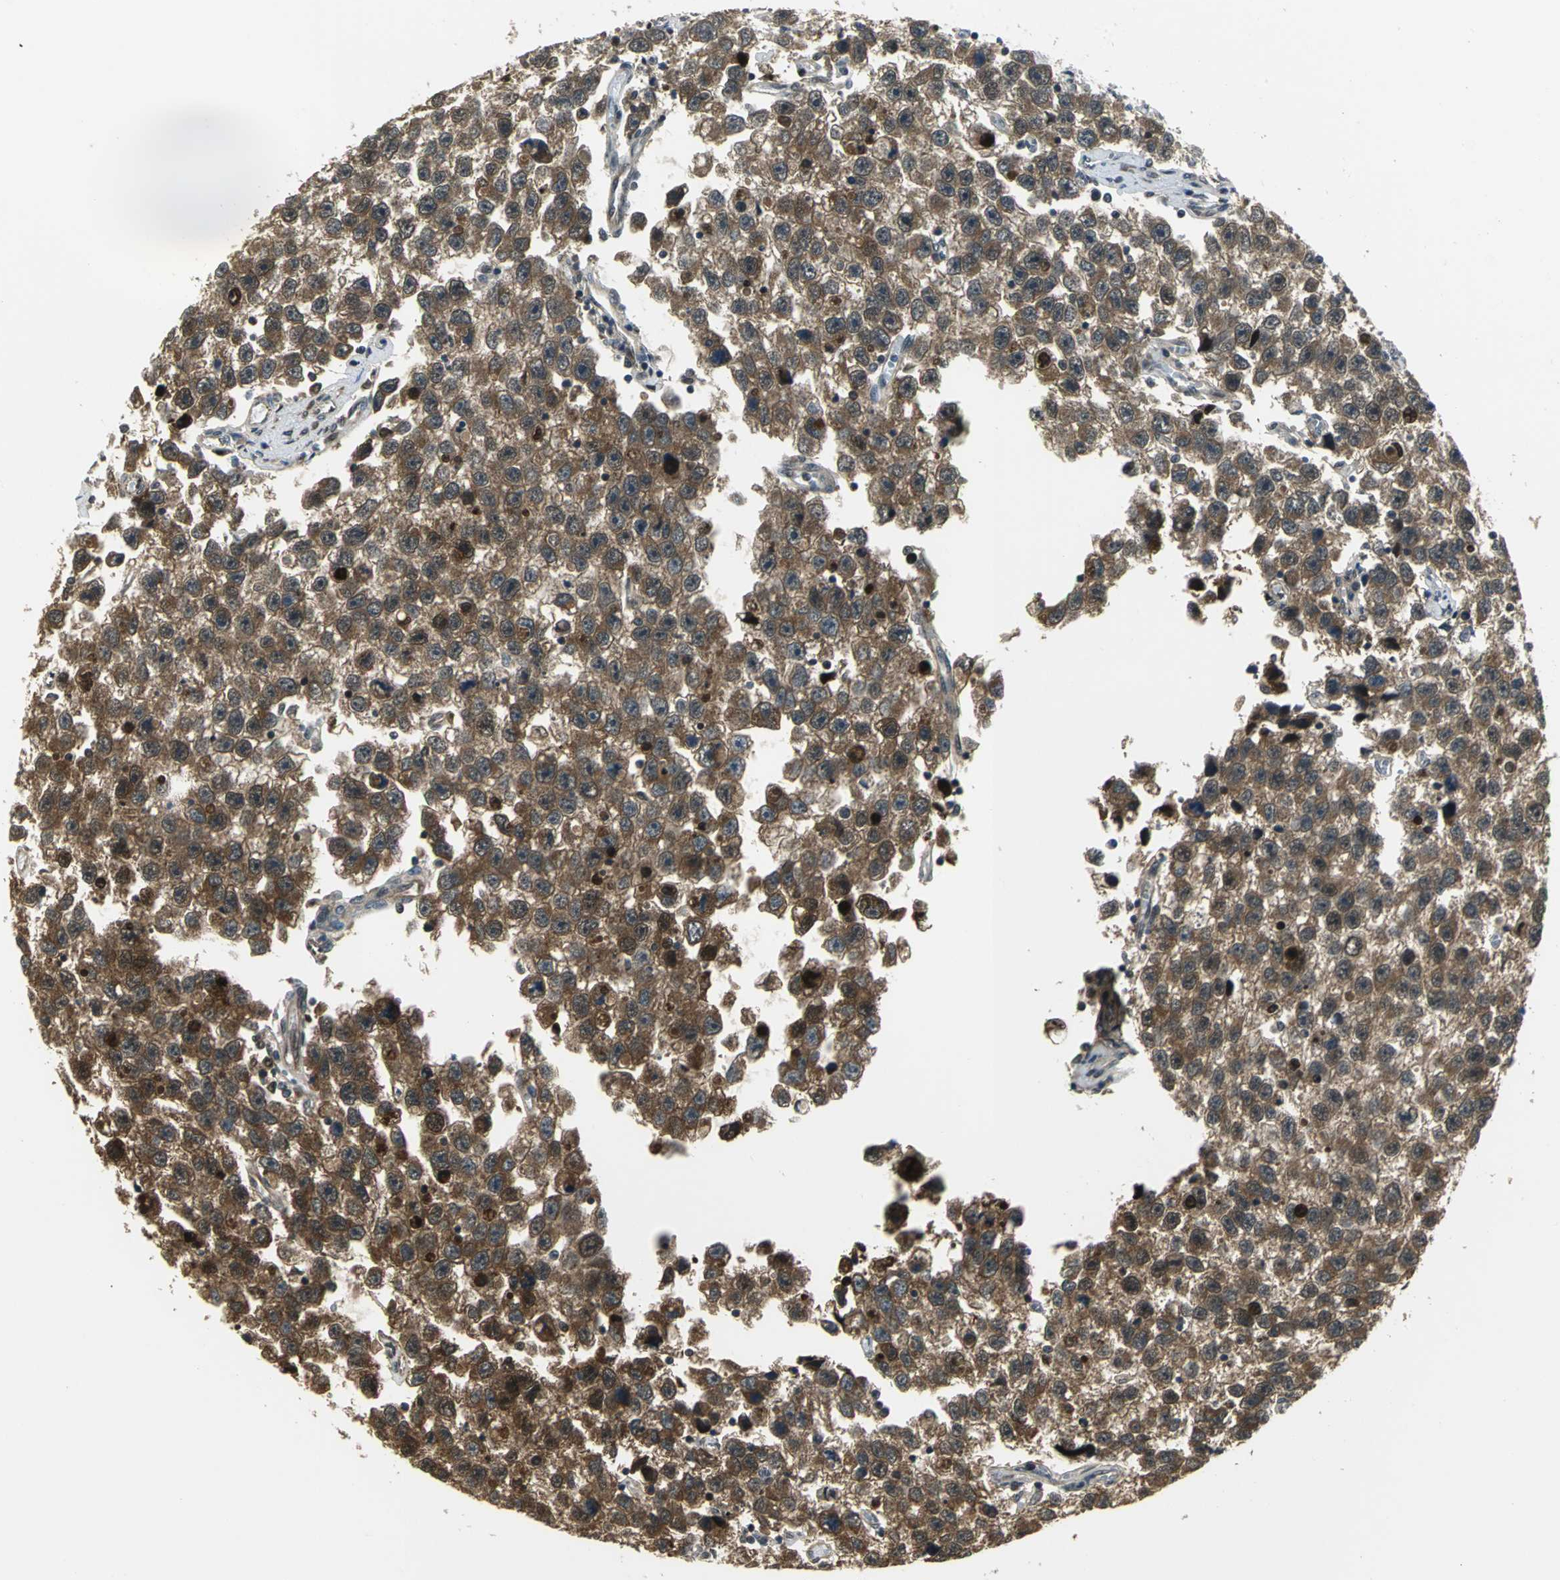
{"staining": {"intensity": "strong", "quantity": ">75%", "location": "cytoplasmic/membranous"}, "tissue": "testis cancer", "cell_type": "Tumor cells", "image_type": "cancer", "snomed": [{"axis": "morphology", "description": "Seminoma, NOS"}, {"axis": "topography", "description": "Testis"}], "caption": "Brown immunohistochemical staining in seminoma (testis) shows strong cytoplasmic/membranous expression in approximately >75% of tumor cells. (IHC, brightfield microscopy, high magnification).", "gene": "PSMC4", "patient": {"sex": "male", "age": 33}}